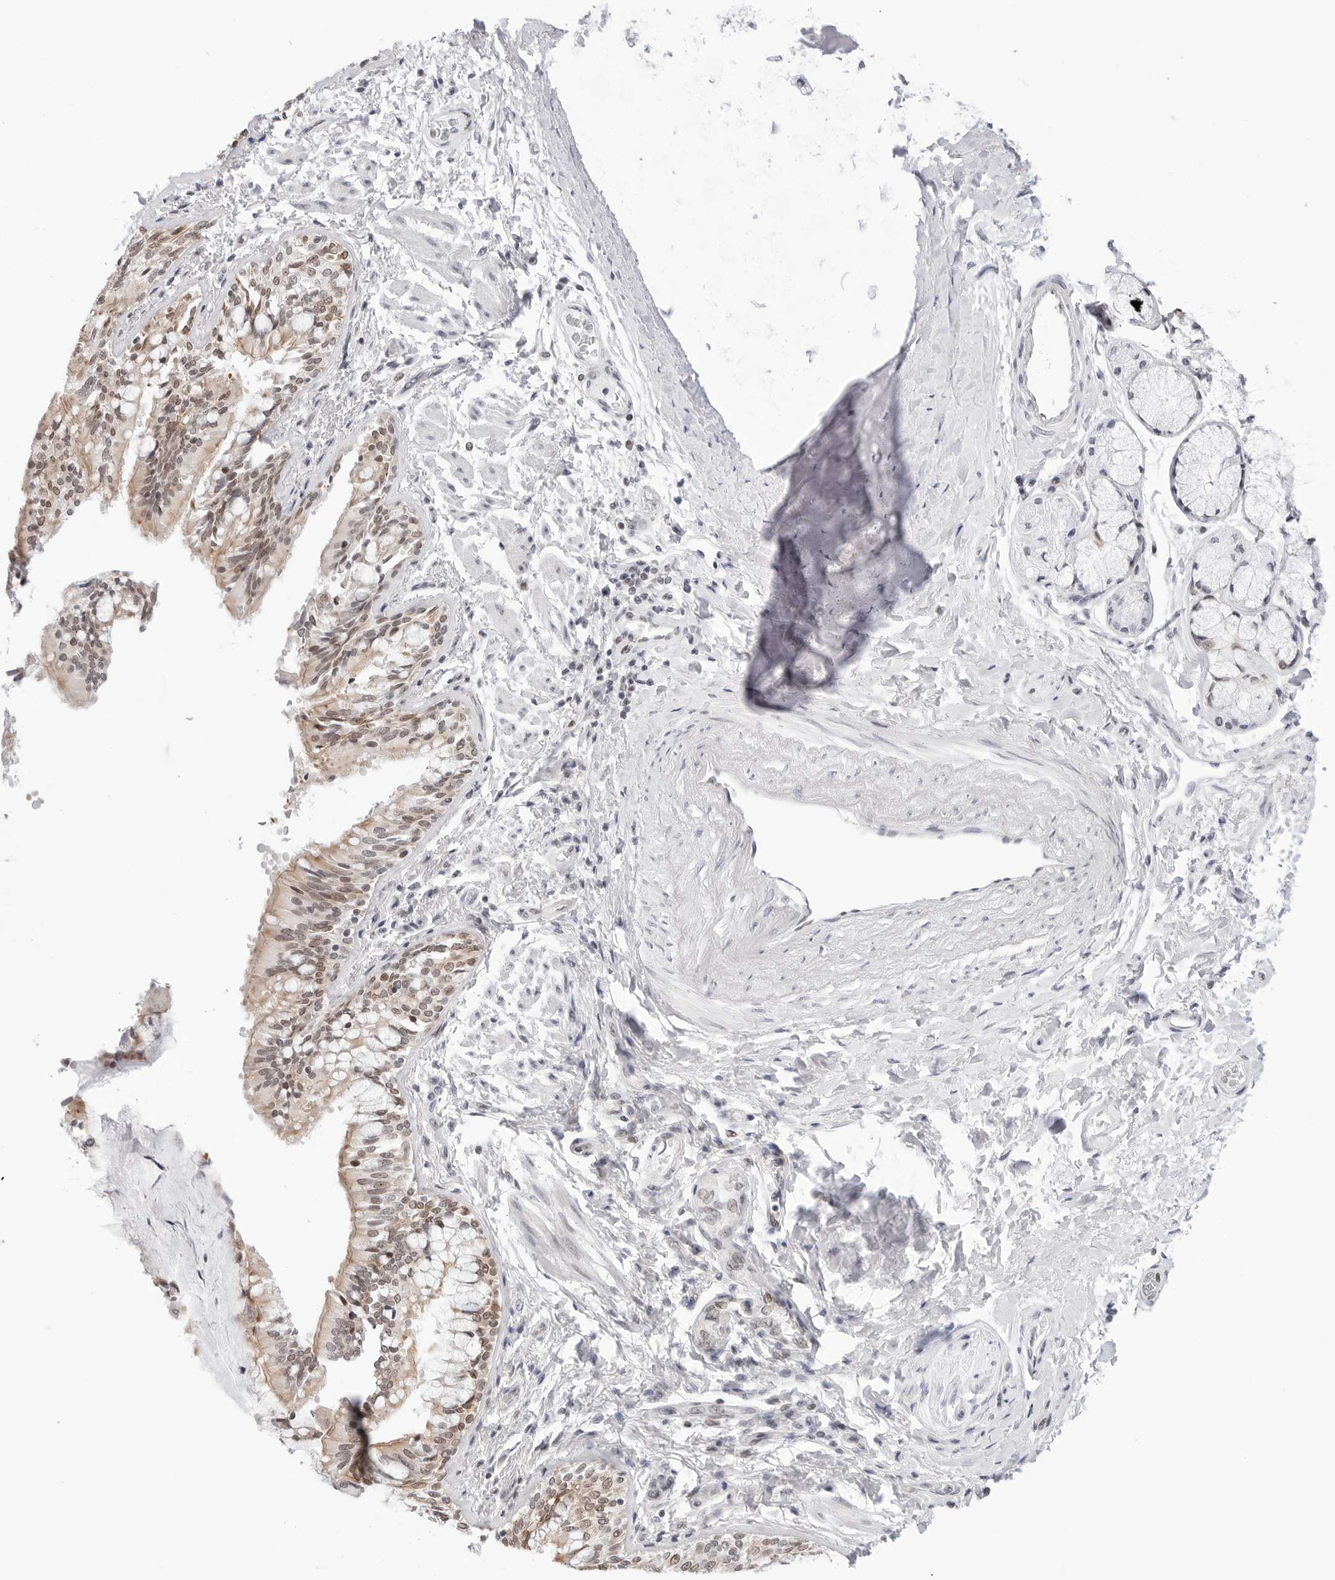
{"staining": {"intensity": "moderate", "quantity": ">75%", "location": "cytoplasmic/membranous,nuclear"}, "tissue": "bronchus", "cell_type": "Respiratory epithelial cells", "image_type": "normal", "snomed": [{"axis": "morphology", "description": "Normal tissue, NOS"}, {"axis": "morphology", "description": "Inflammation, NOS"}, {"axis": "topography", "description": "Lung"}], "caption": "There is medium levels of moderate cytoplasmic/membranous,nuclear positivity in respiratory epithelial cells of benign bronchus, as demonstrated by immunohistochemical staining (brown color).", "gene": "C1orf162", "patient": {"sex": "female", "age": 46}}